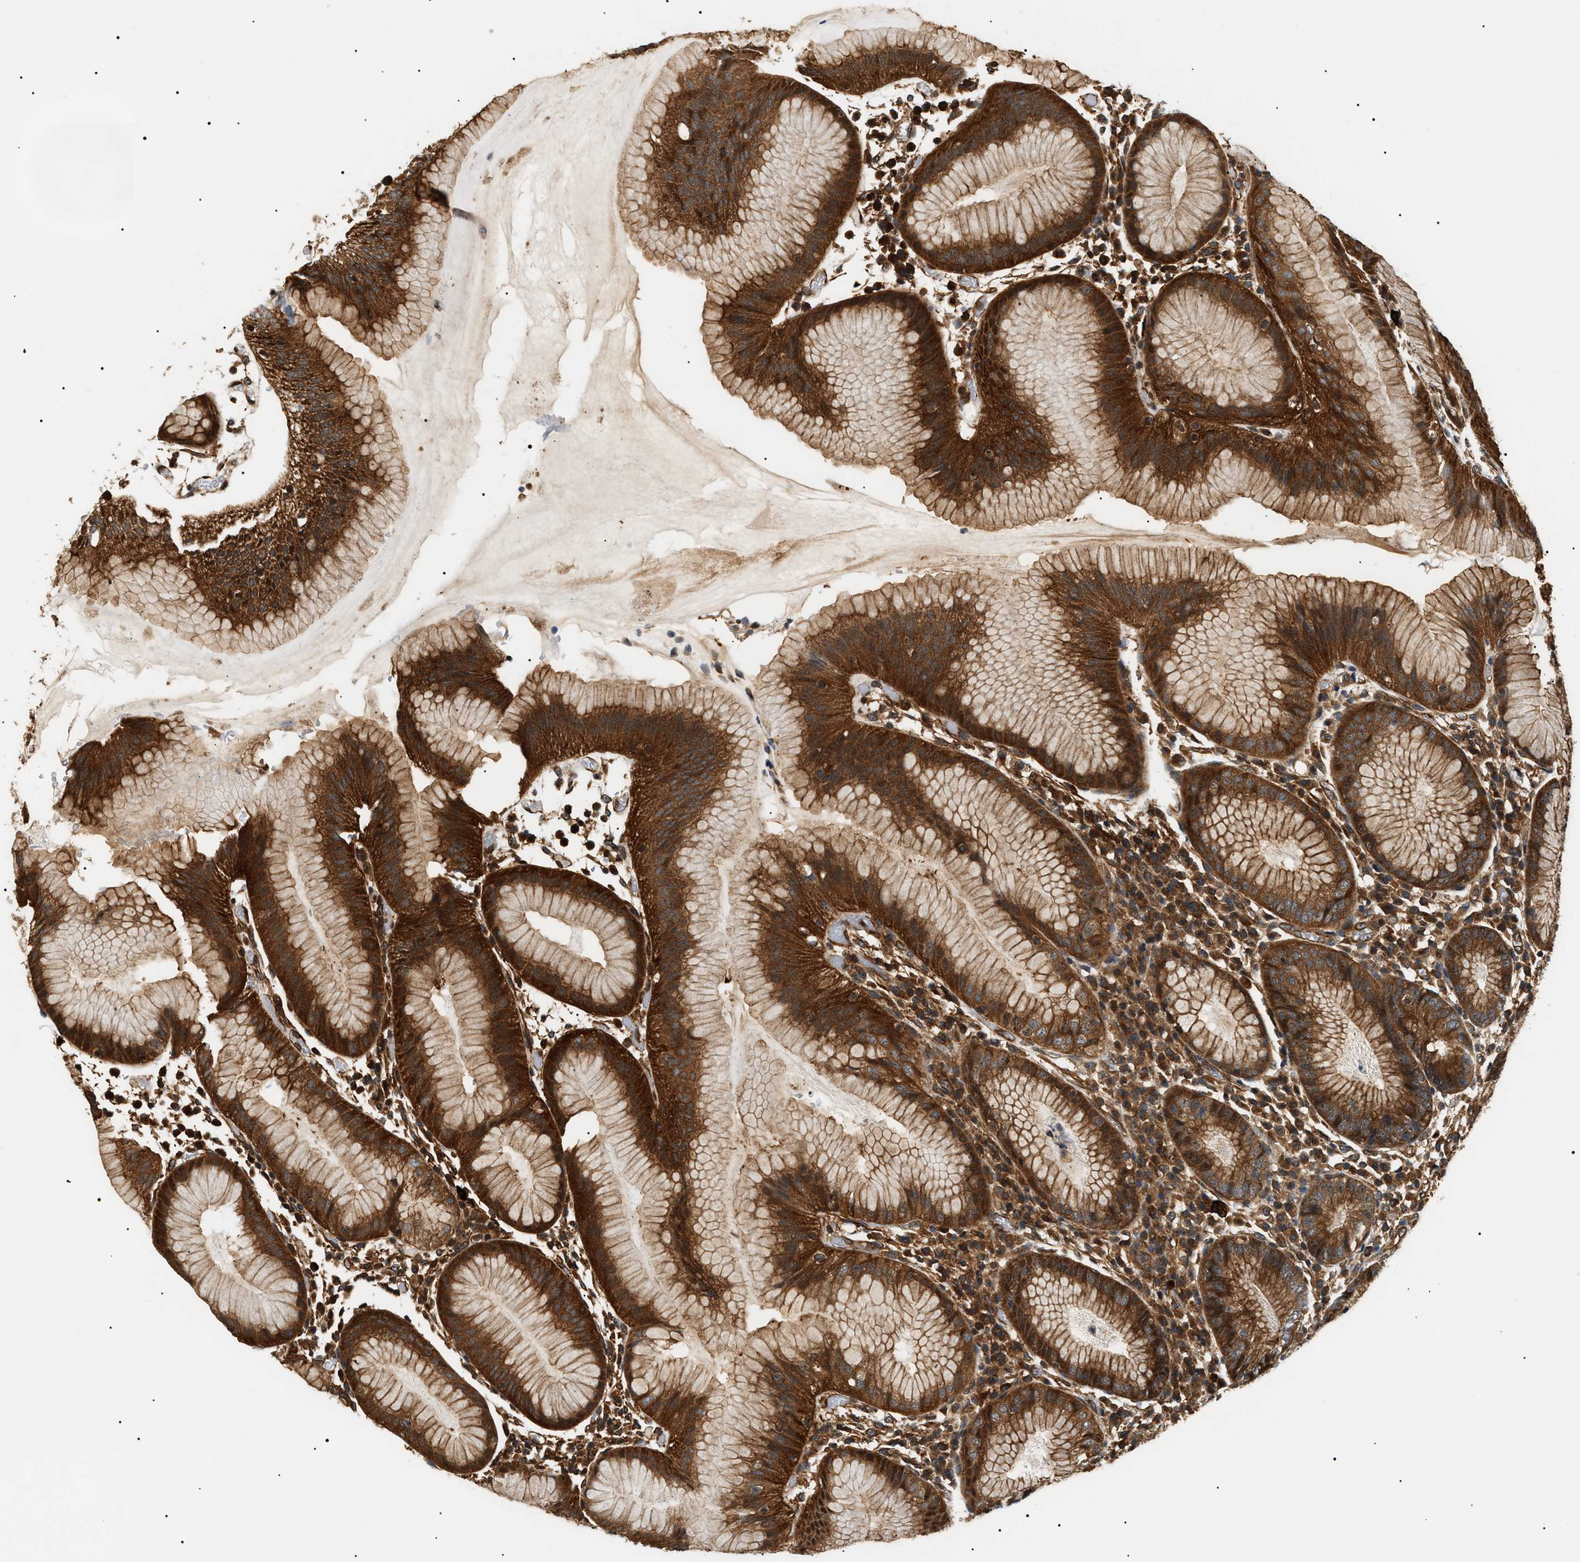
{"staining": {"intensity": "strong", "quantity": ">75%", "location": "cytoplasmic/membranous"}, "tissue": "stomach", "cell_type": "Glandular cells", "image_type": "normal", "snomed": [{"axis": "morphology", "description": "Normal tissue, NOS"}, {"axis": "topography", "description": "Stomach"}, {"axis": "topography", "description": "Stomach, lower"}], "caption": "Normal stomach was stained to show a protein in brown. There is high levels of strong cytoplasmic/membranous positivity in about >75% of glandular cells.", "gene": "SH3GLB2", "patient": {"sex": "female", "age": 75}}